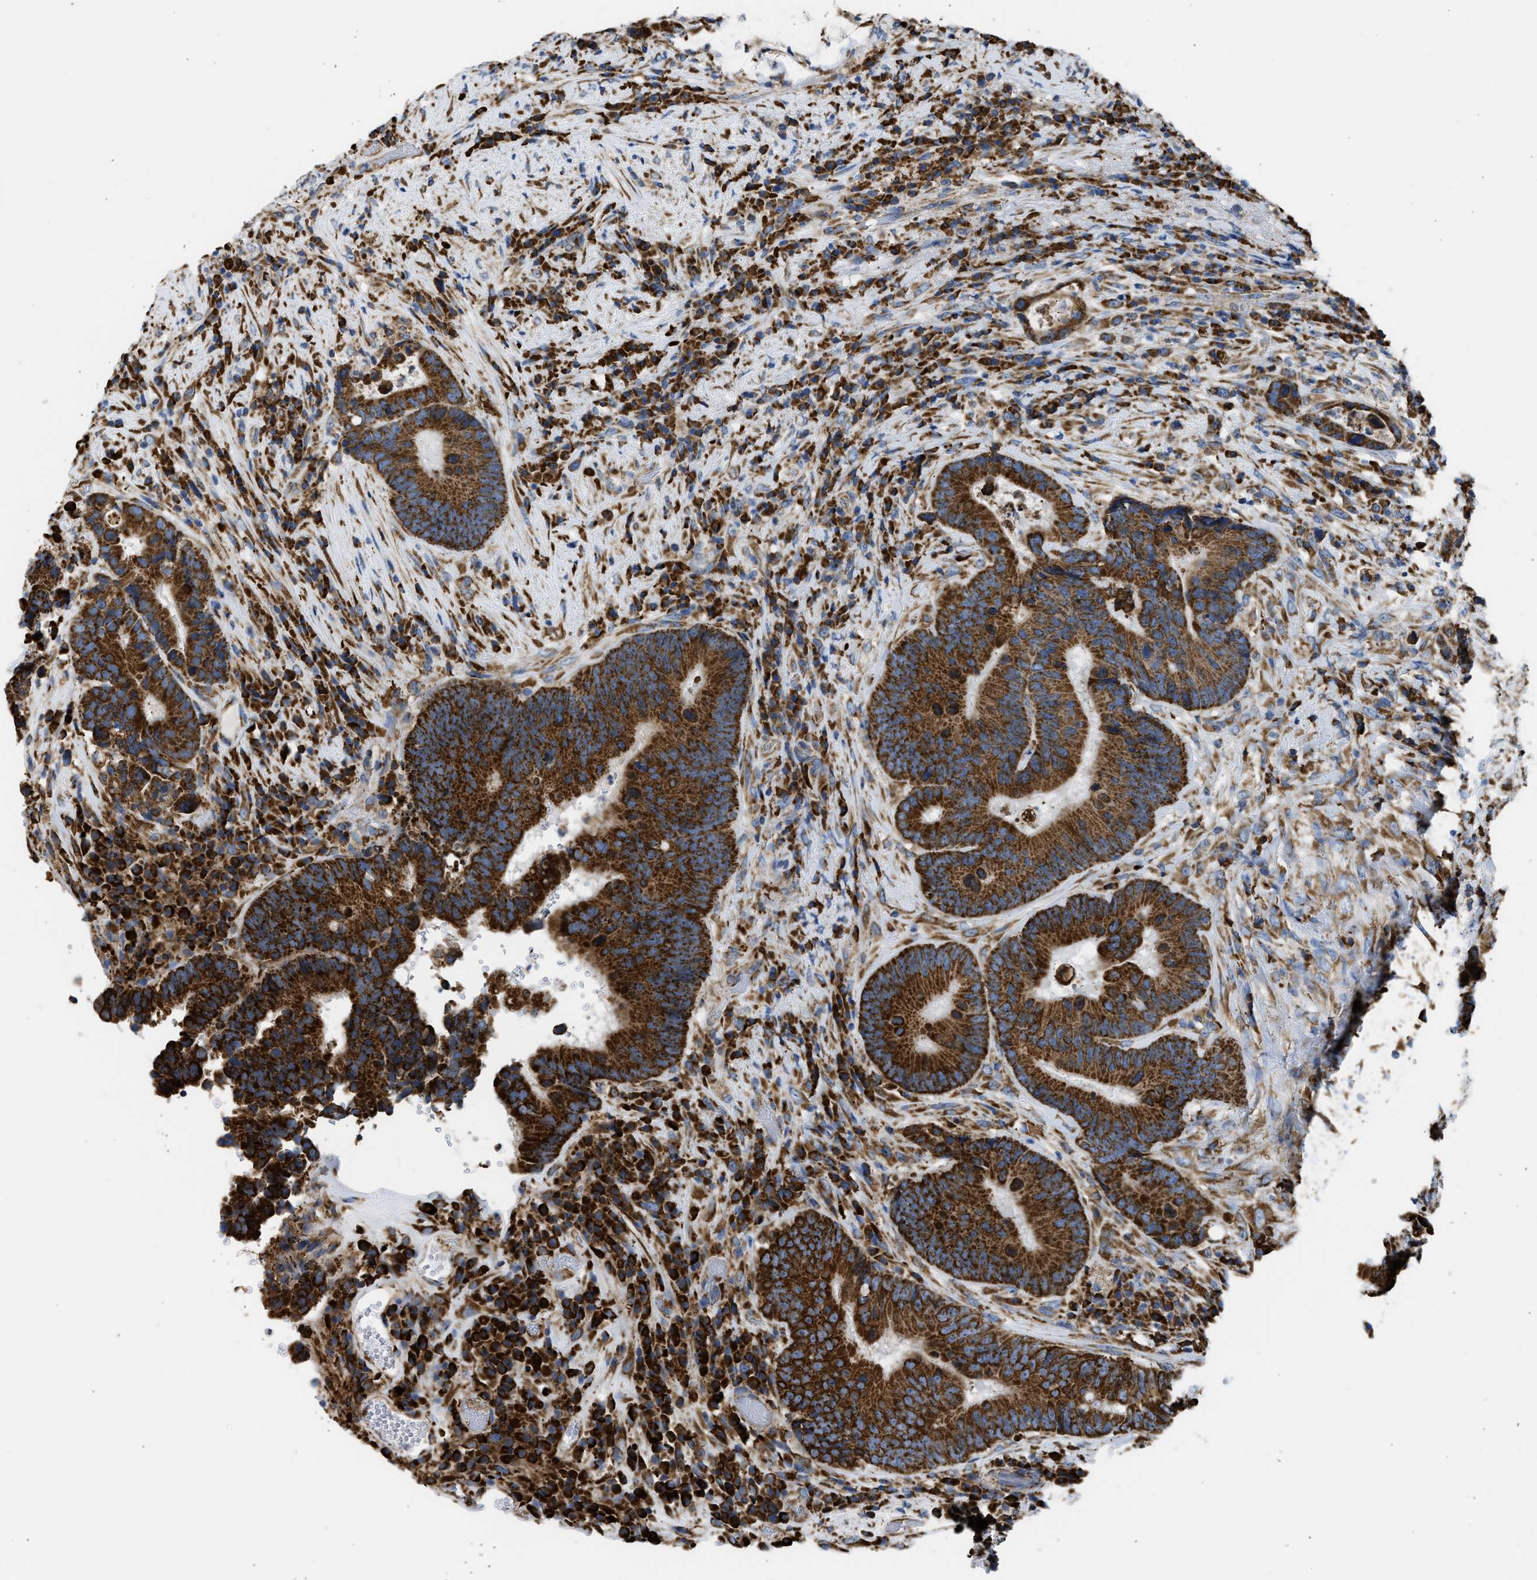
{"staining": {"intensity": "strong", "quantity": ">75%", "location": "cytoplasmic/membranous"}, "tissue": "colorectal cancer", "cell_type": "Tumor cells", "image_type": "cancer", "snomed": [{"axis": "morphology", "description": "Adenocarcinoma, NOS"}, {"axis": "topography", "description": "Rectum"}], "caption": "Brown immunohistochemical staining in colorectal cancer (adenocarcinoma) shows strong cytoplasmic/membranous expression in about >75% of tumor cells. Ihc stains the protein in brown and the nuclei are stained blue.", "gene": "CYCS", "patient": {"sex": "female", "age": 89}}